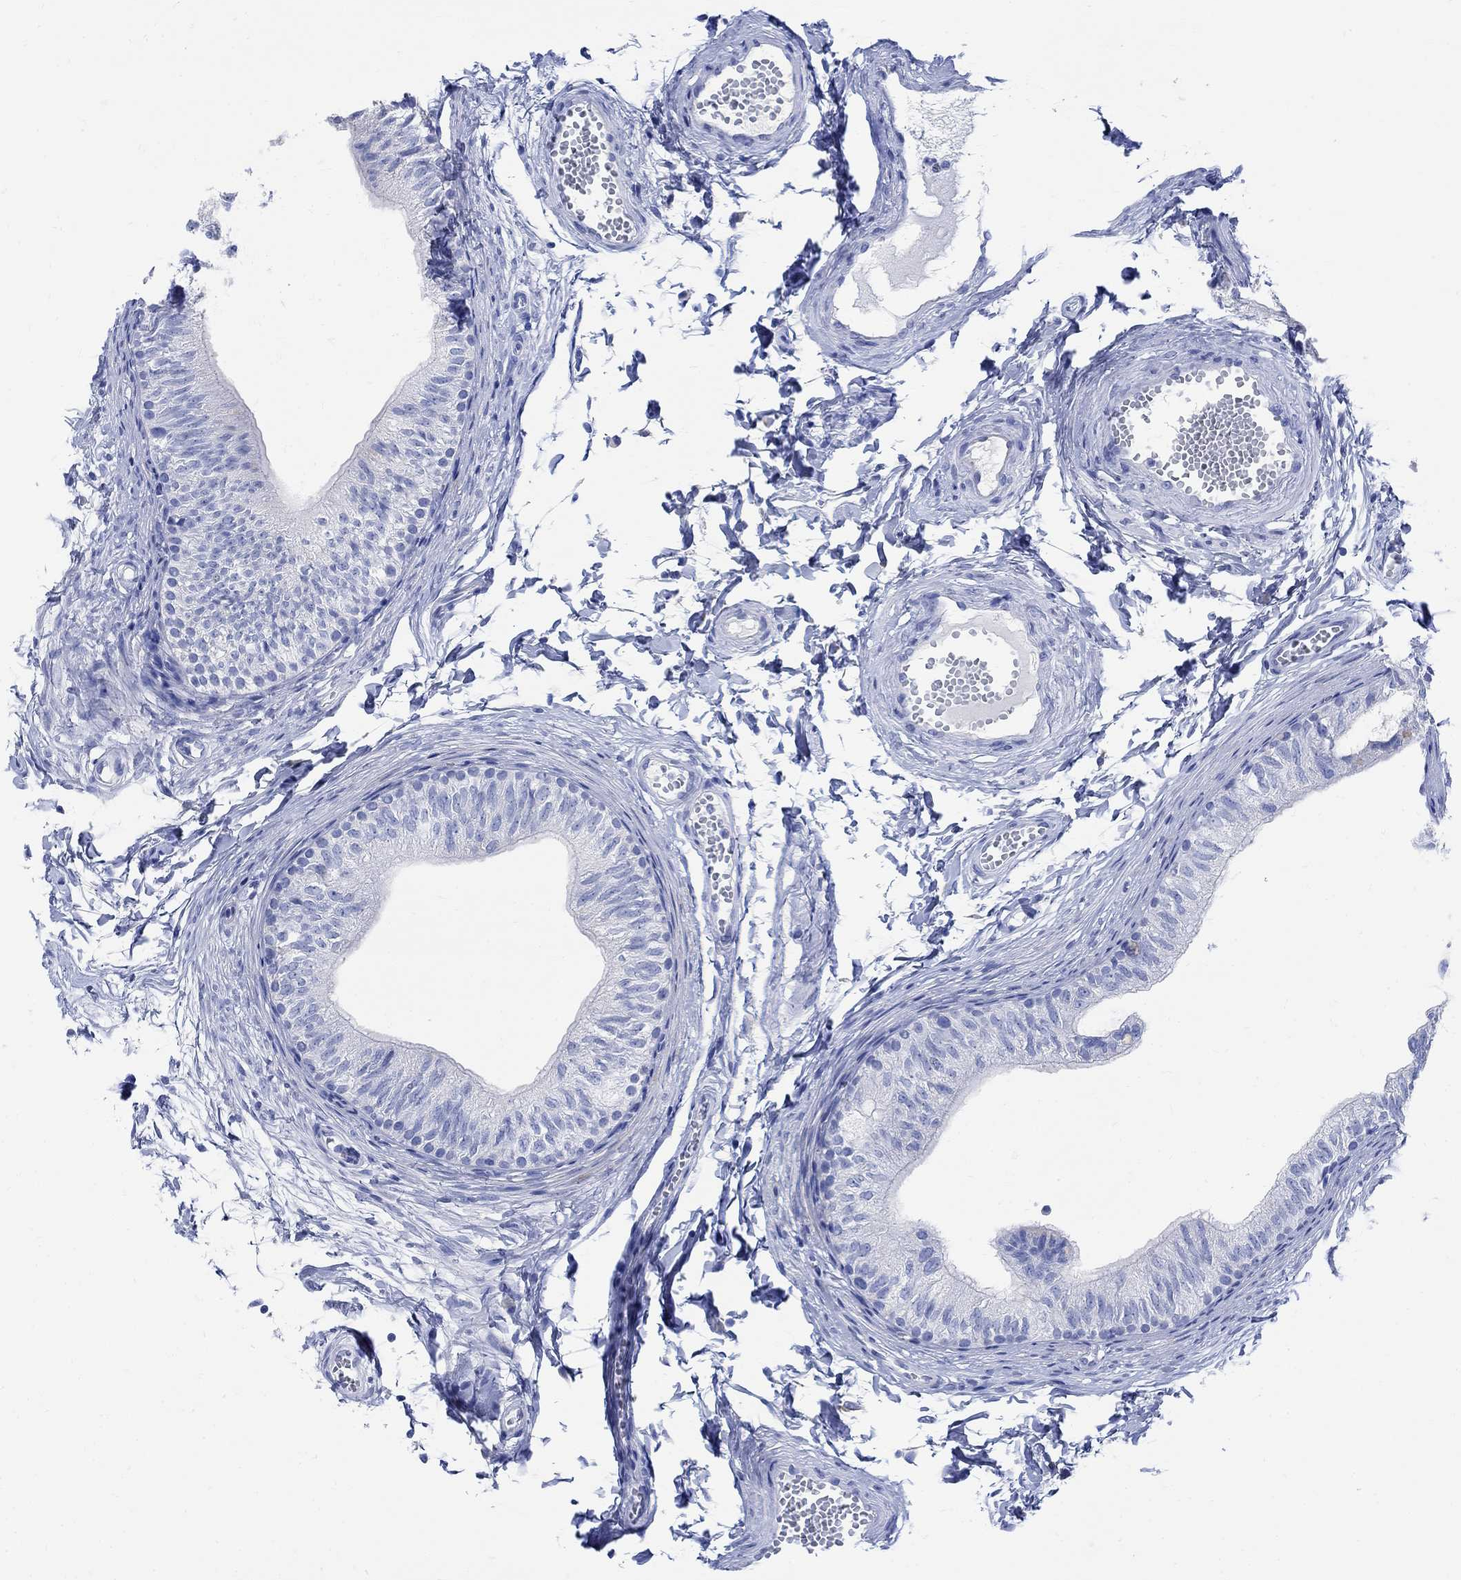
{"staining": {"intensity": "negative", "quantity": "none", "location": "none"}, "tissue": "epididymis", "cell_type": "Glandular cells", "image_type": "normal", "snomed": [{"axis": "morphology", "description": "Normal tissue, NOS"}, {"axis": "topography", "description": "Epididymis"}], "caption": "This micrograph is of benign epididymis stained with immunohistochemistry to label a protein in brown with the nuclei are counter-stained blue. There is no expression in glandular cells.", "gene": "MYL1", "patient": {"sex": "male", "age": 22}}